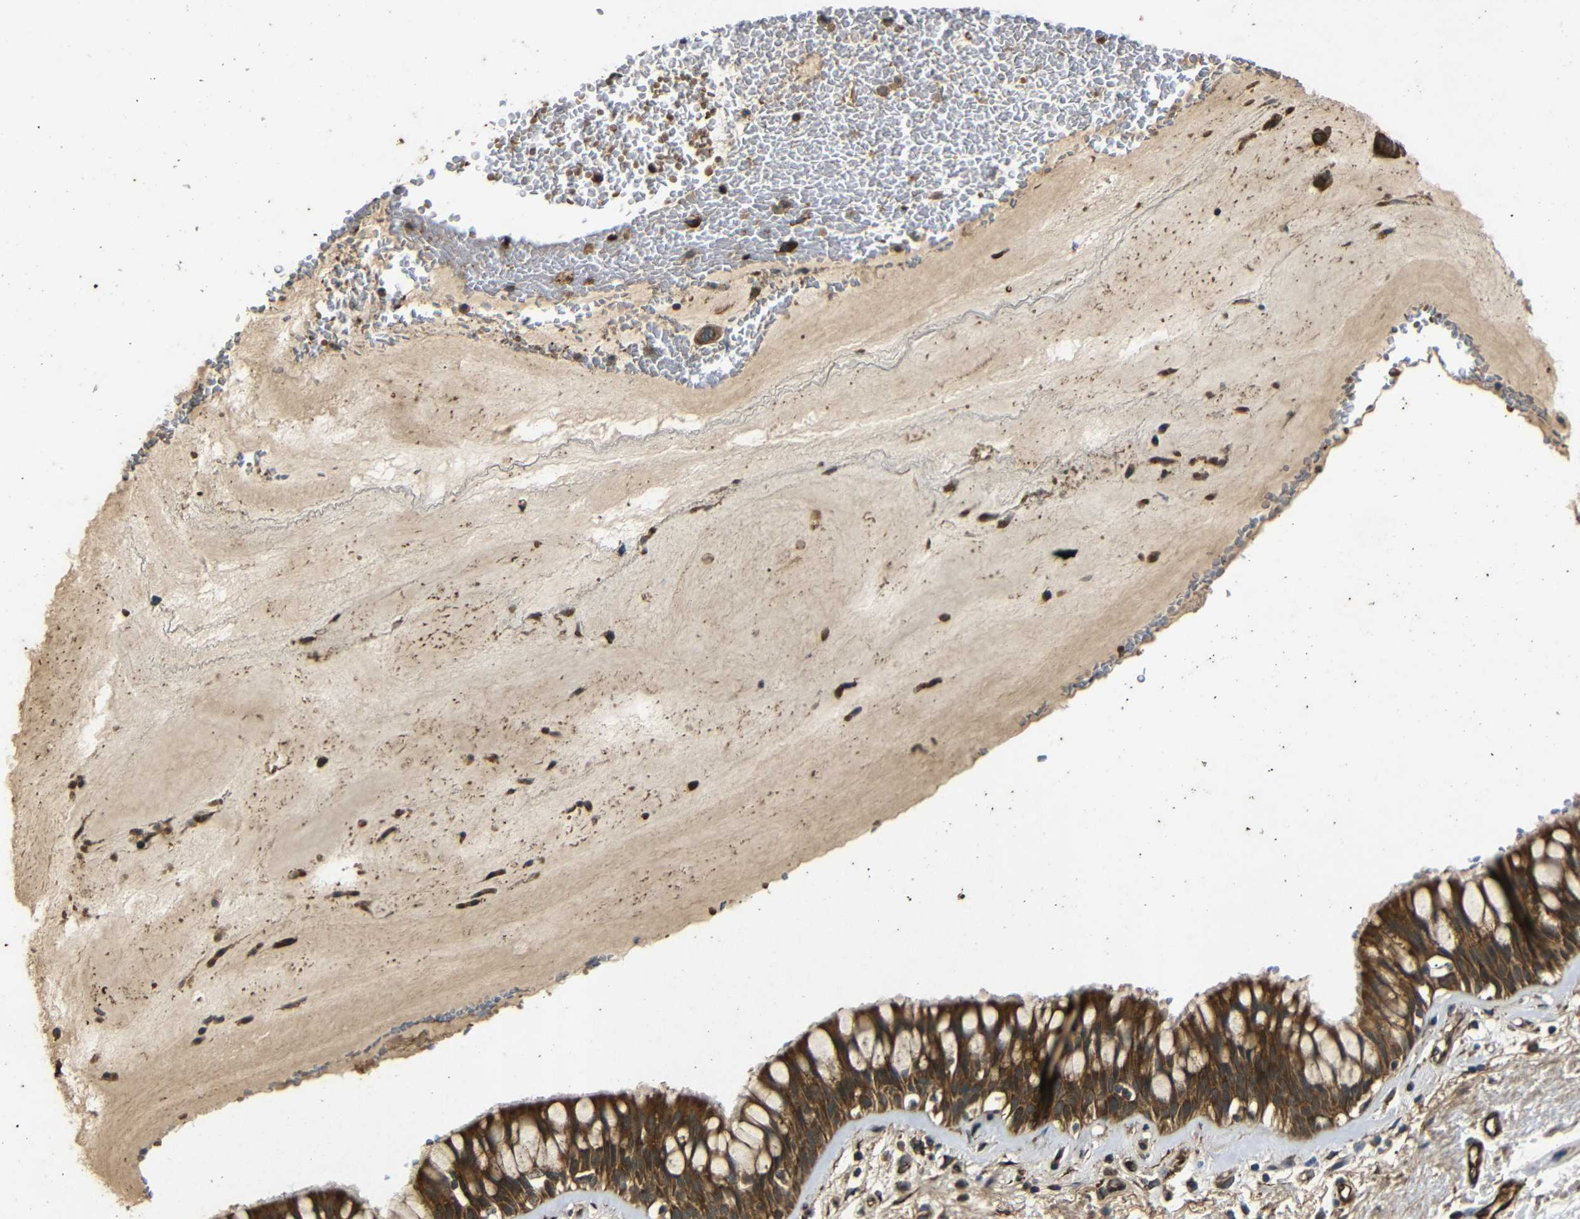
{"staining": {"intensity": "strong", "quantity": ">75%", "location": "cytoplasmic/membranous"}, "tissue": "bronchus", "cell_type": "Respiratory epithelial cells", "image_type": "normal", "snomed": [{"axis": "morphology", "description": "Normal tissue, NOS"}, {"axis": "topography", "description": "Bronchus"}], "caption": "Normal bronchus demonstrates strong cytoplasmic/membranous expression in about >75% of respiratory epithelial cells, visualized by immunohistochemistry. The protein is shown in brown color, while the nuclei are stained blue.", "gene": "TRPC1", "patient": {"sex": "male", "age": 66}}